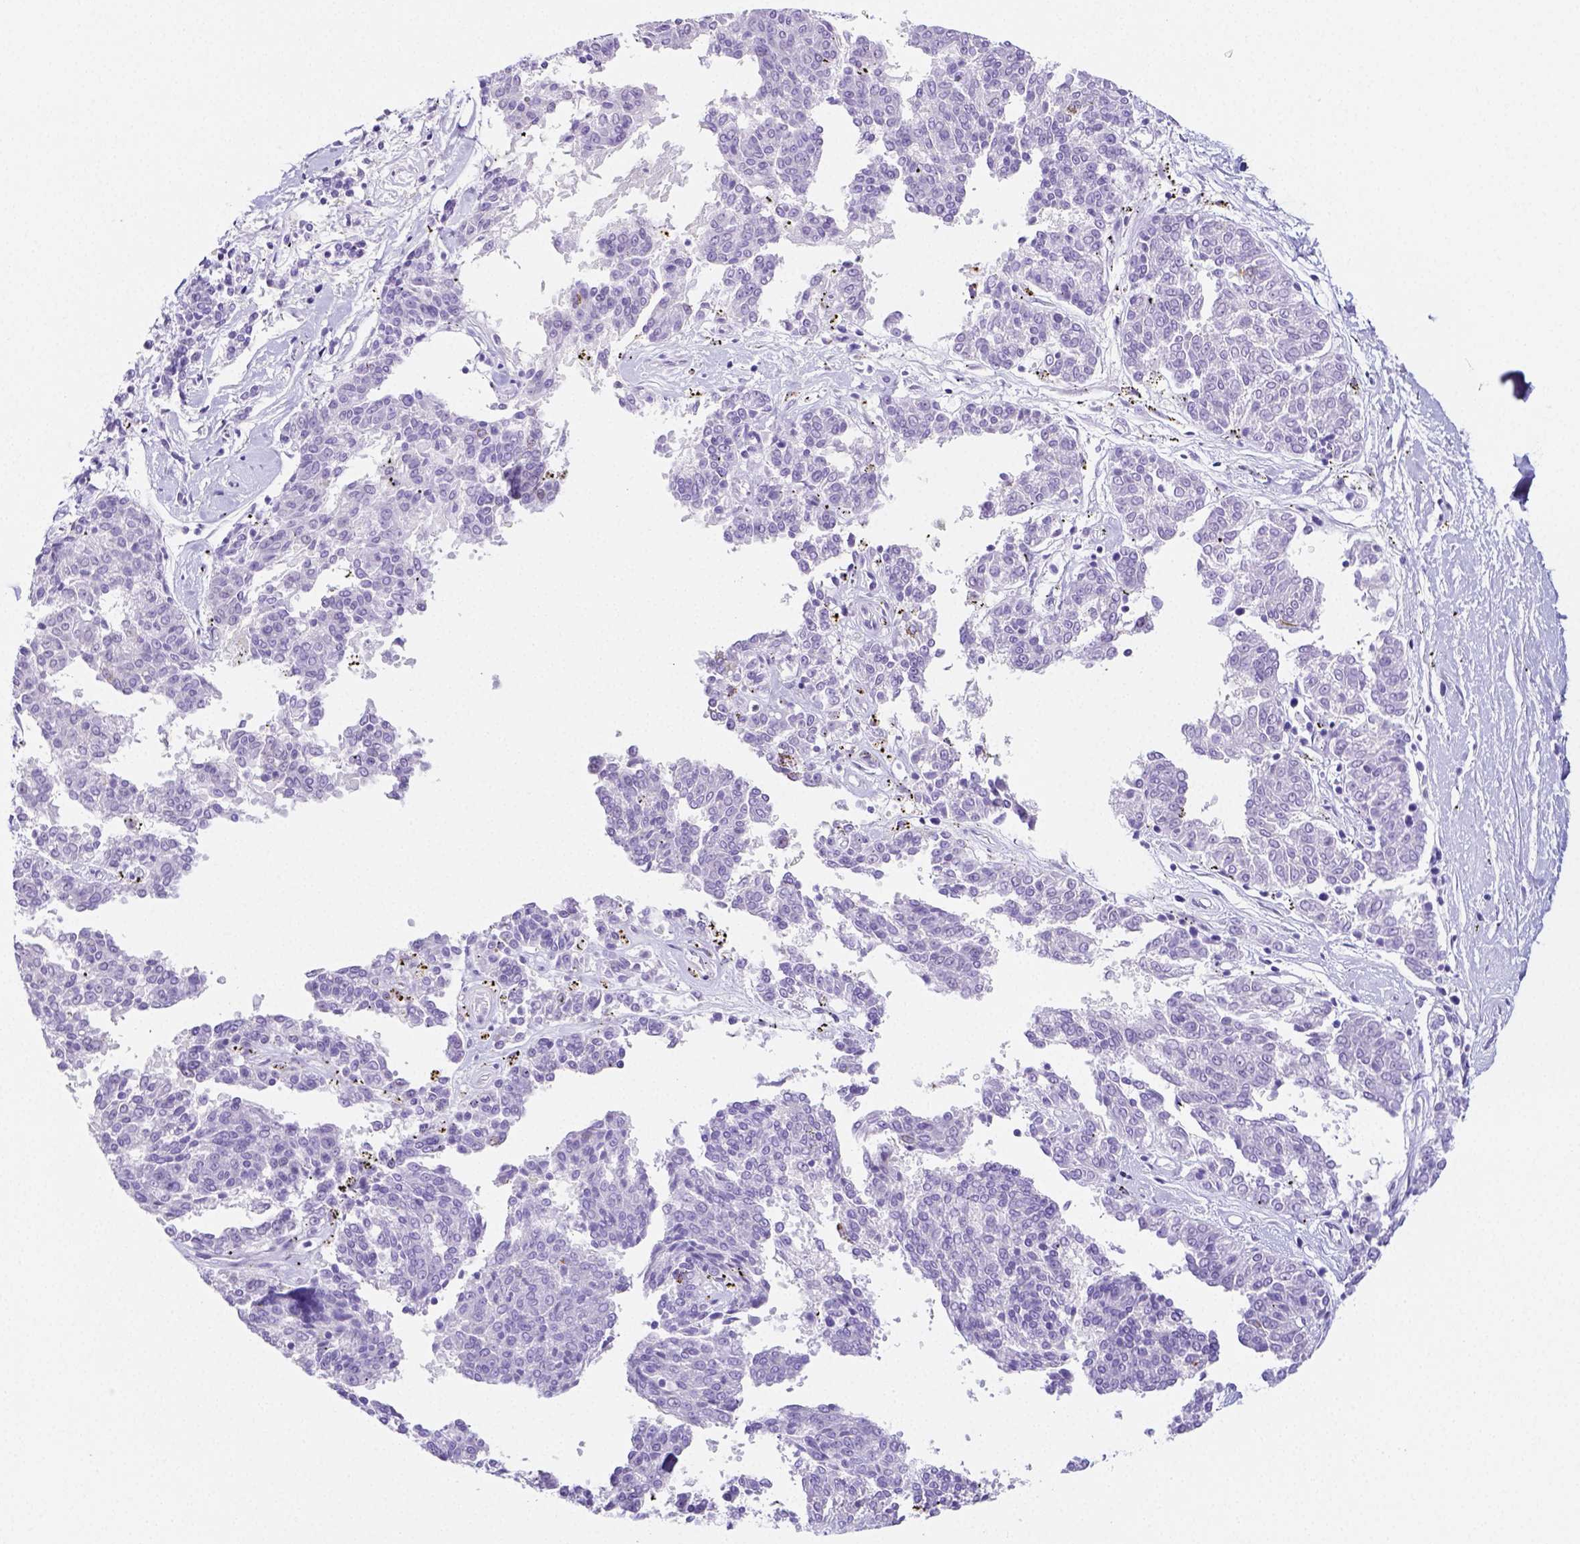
{"staining": {"intensity": "negative", "quantity": "none", "location": "none"}, "tissue": "melanoma", "cell_type": "Tumor cells", "image_type": "cancer", "snomed": [{"axis": "morphology", "description": "Malignant melanoma, NOS"}, {"axis": "topography", "description": "Skin"}], "caption": "Micrograph shows no protein expression in tumor cells of malignant melanoma tissue.", "gene": "ARHGAP36", "patient": {"sex": "female", "age": 72}}